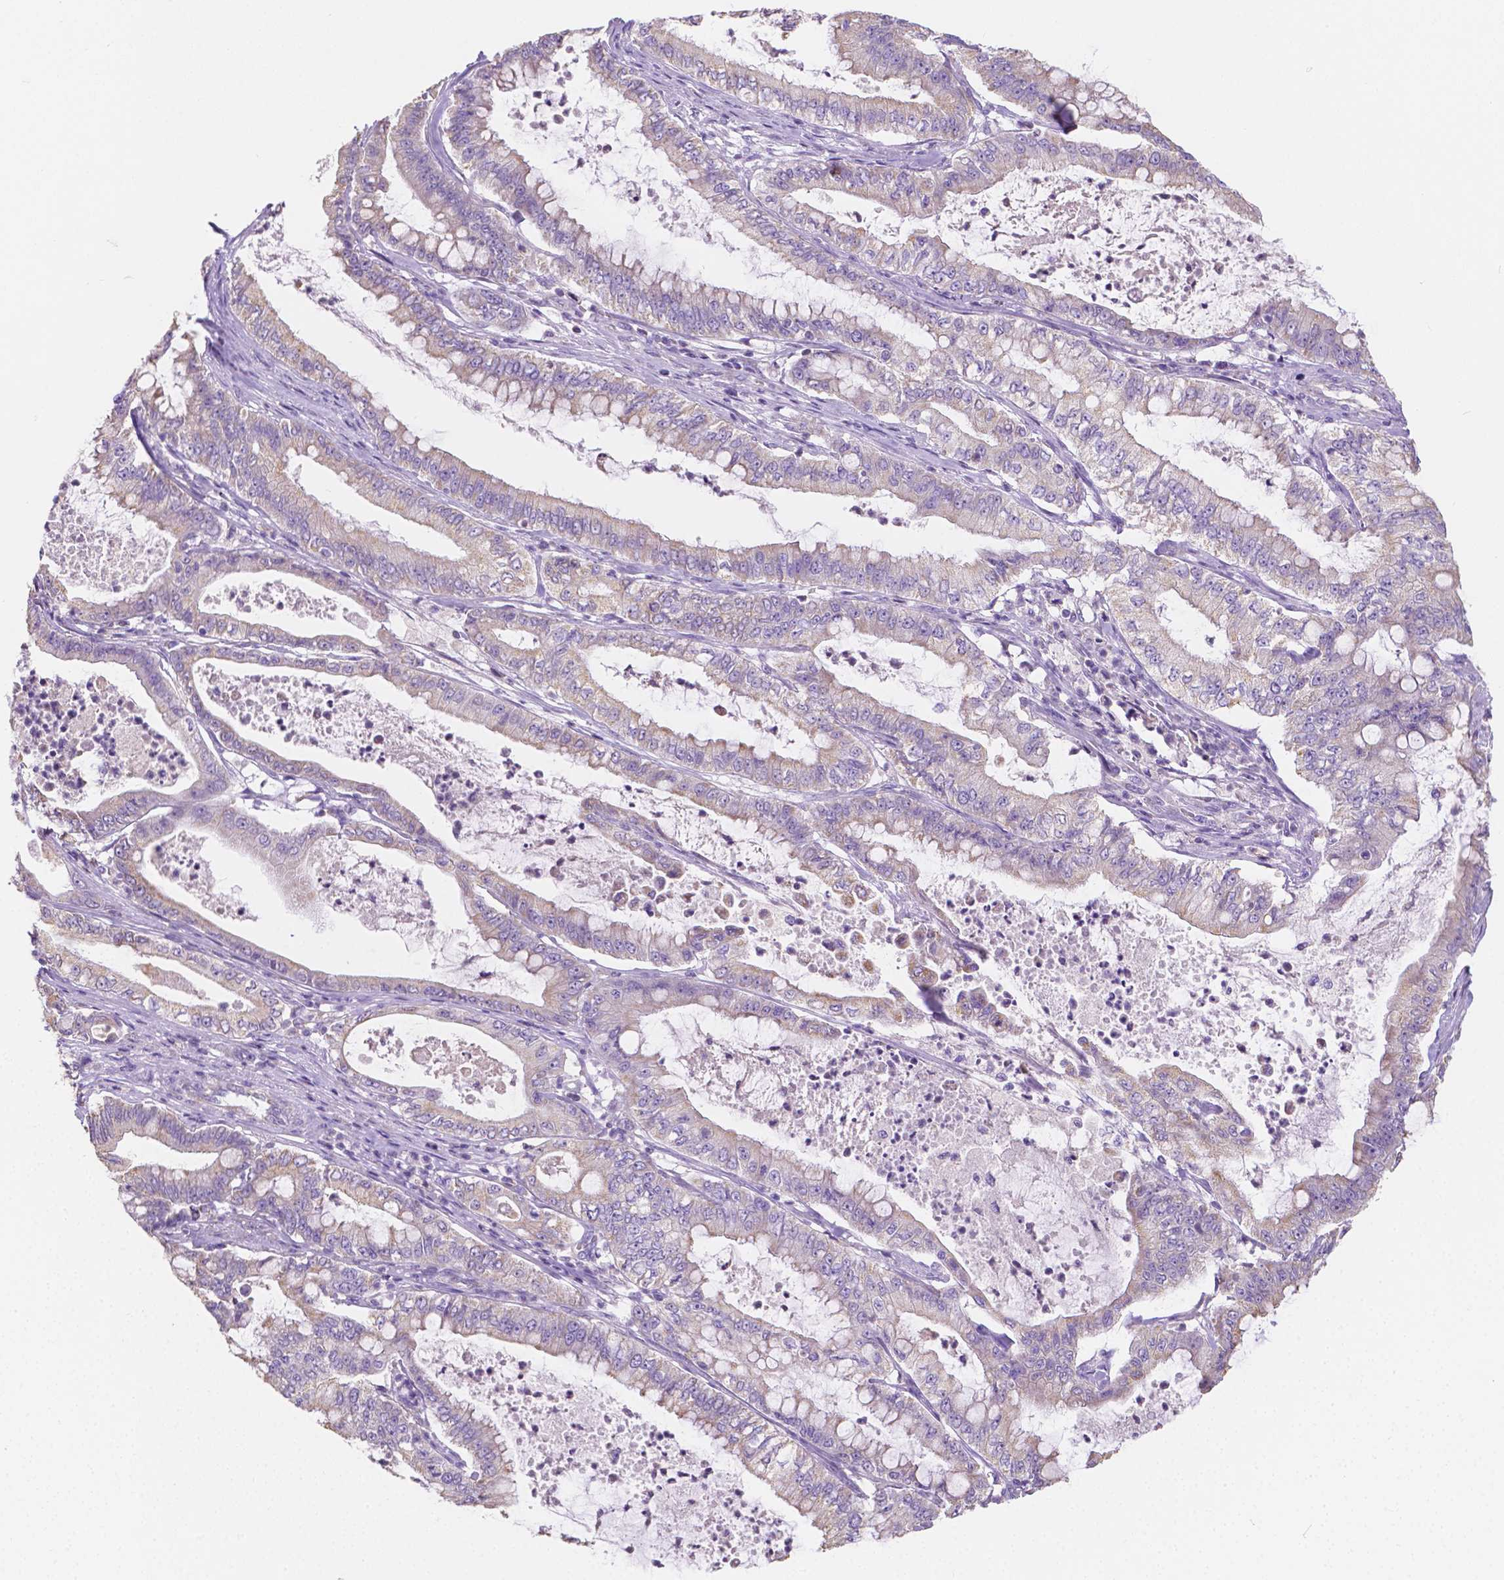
{"staining": {"intensity": "weak", "quantity": "25%-75%", "location": "cytoplasmic/membranous"}, "tissue": "pancreatic cancer", "cell_type": "Tumor cells", "image_type": "cancer", "snomed": [{"axis": "morphology", "description": "Adenocarcinoma, NOS"}, {"axis": "topography", "description": "Pancreas"}], "caption": "Immunohistochemical staining of human pancreatic adenocarcinoma shows low levels of weak cytoplasmic/membranous protein staining in approximately 25%-75% of tumor cells. (IHC, brightfield microscopy, high magnification).", "gene": "TMEM130", "patient": {"sex": "male", "age": 71}}